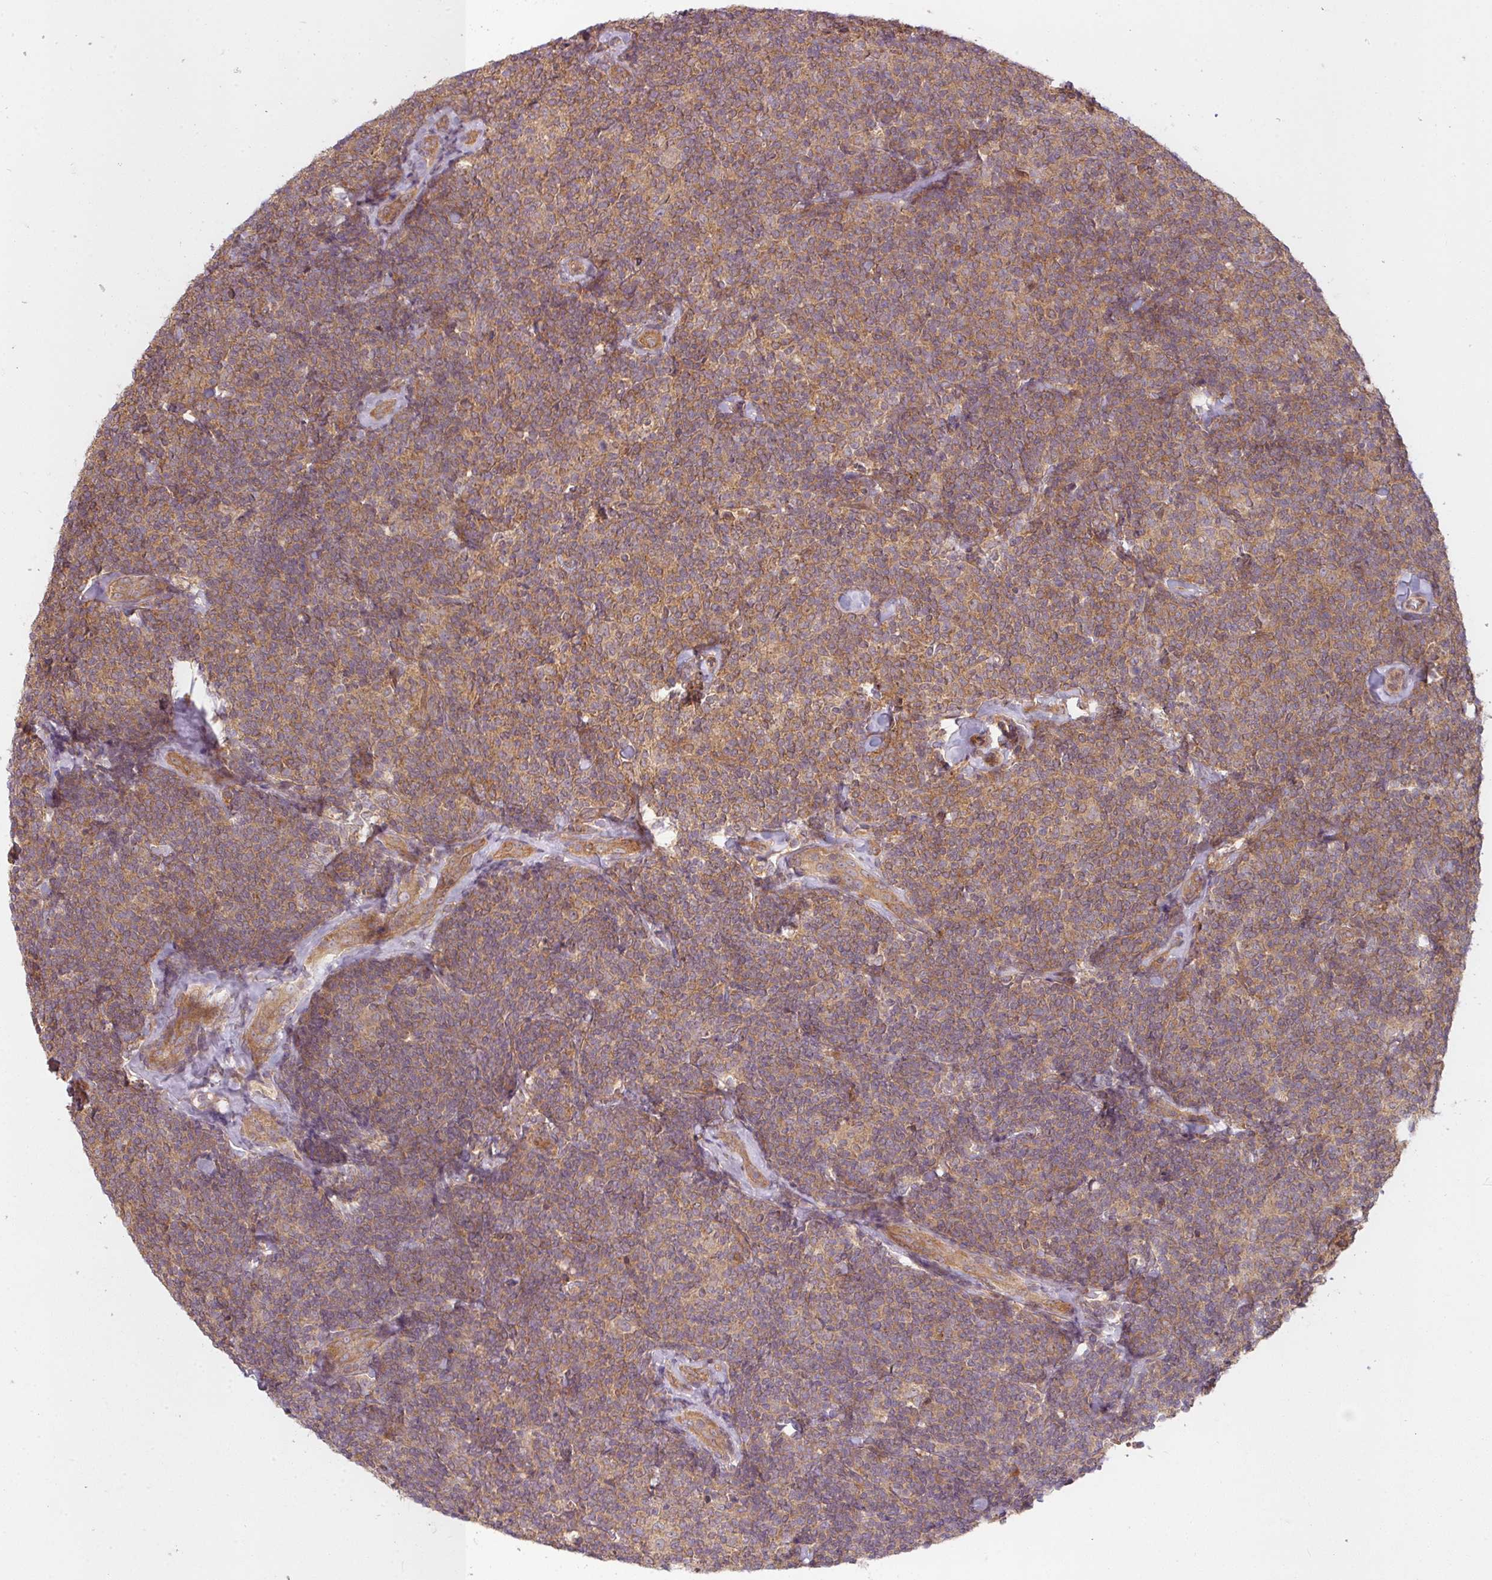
{"staining": {"intensity": "moderate", "quantity": ">75%", "location": "cytoplasmic/membranous"}, "tissue": "lymphoma", "cell_type": "Tumor cells", "image_type": "cancer", "snomed": [{"axis": "morphology", "description": "Malignant lymphoma, non-Hodgkin's type, Low grade"}, {"axis": "topography", "description": "Lymph node"}], "caption": "Protein expression analysis of human malignant lymphoma, non-Hodgkin's type (low-grade) reveals moderate cytoplasmic/membranous positivity in about >75% of tumor cells.", "gene": "RNF31", "patient": {"sex": "female", "age": 56}}